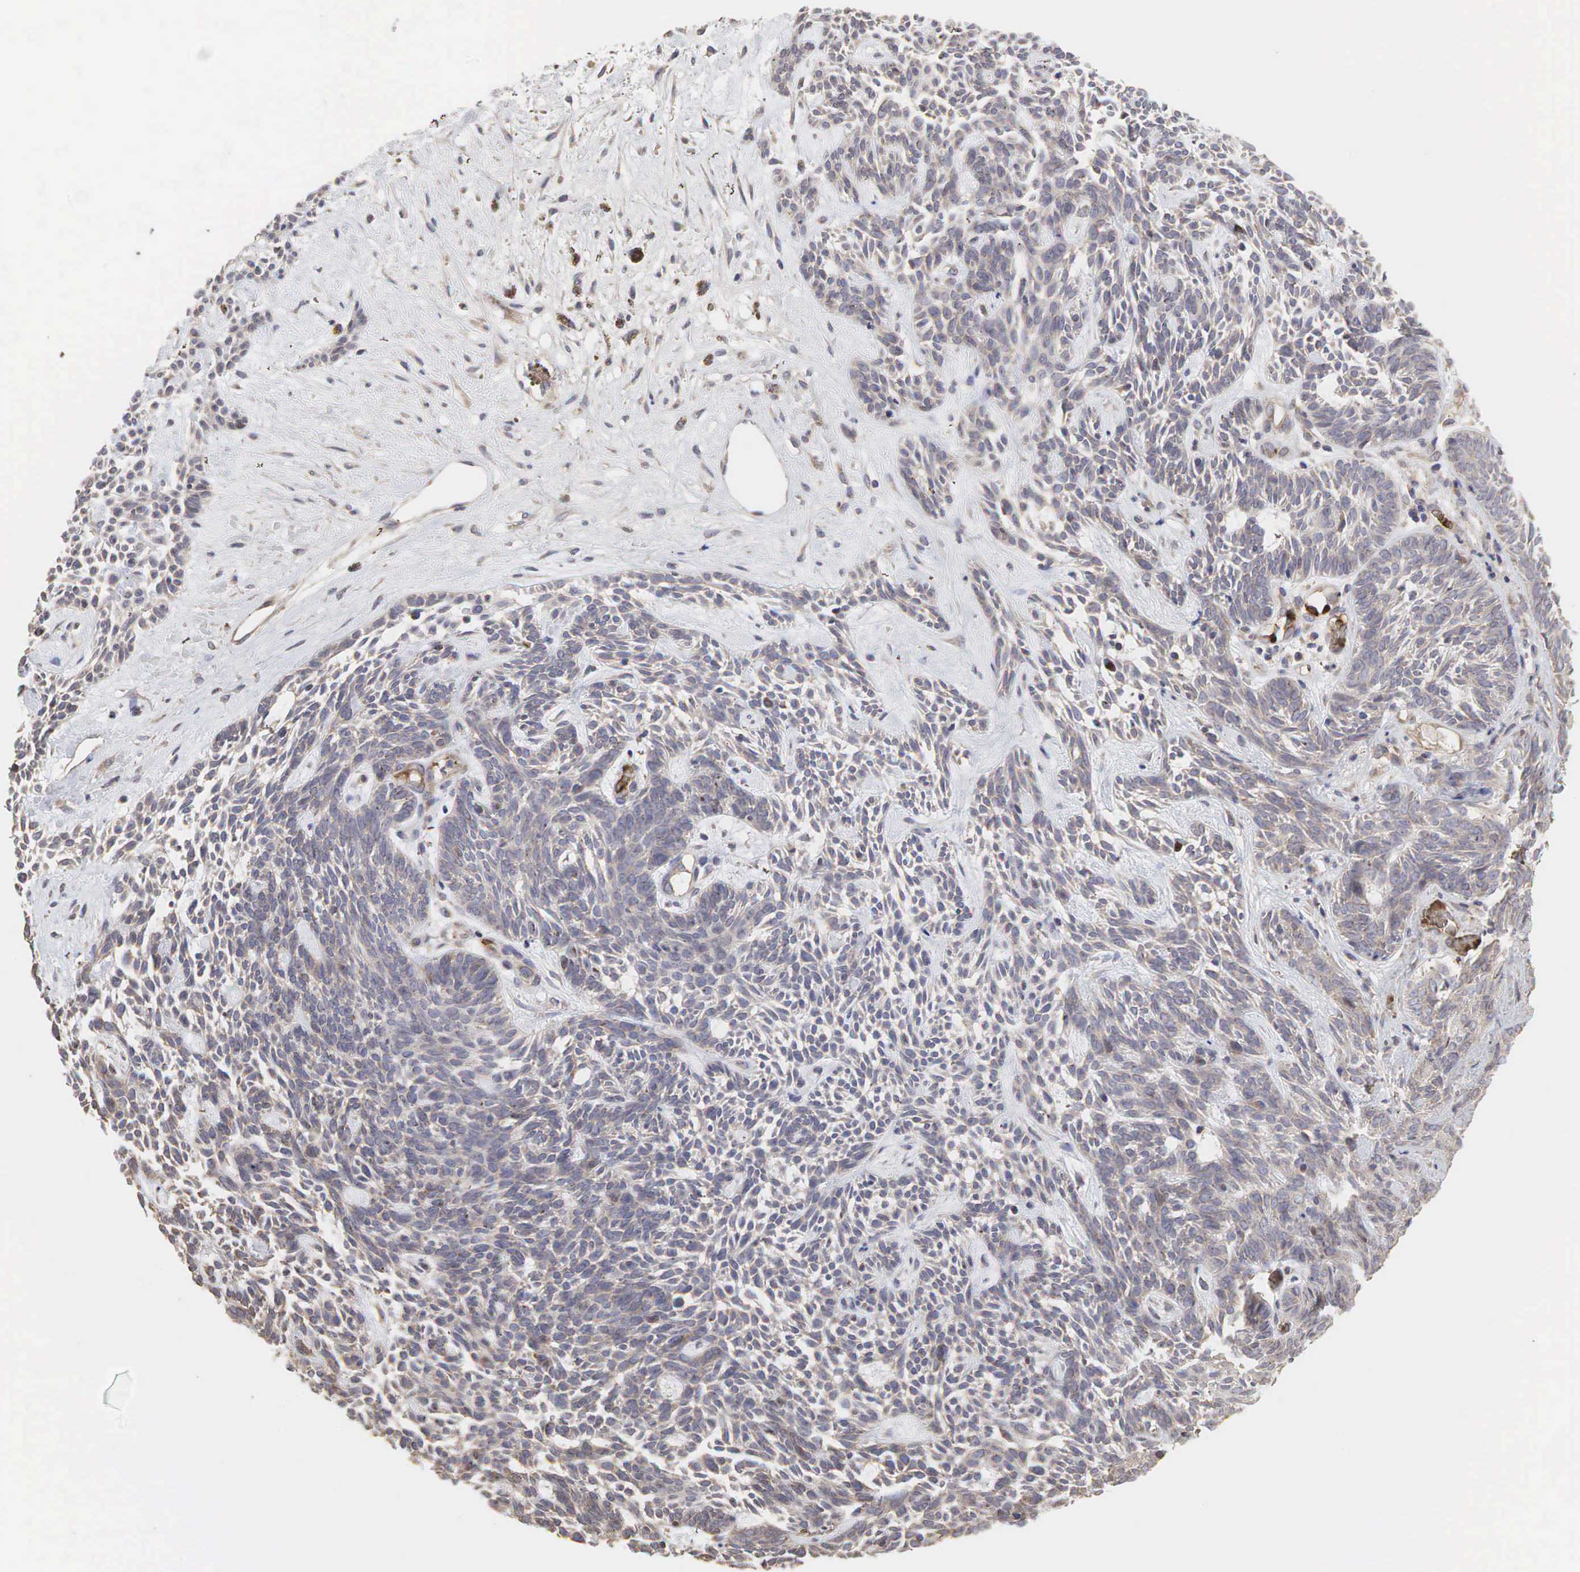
{"staining": {"intensity": "negative", "quantity": "none", "location": "none"}, "tissue": "skin cancer", "cell_type": "Tumor cells", "image_type": "cancer", "snomed": [{"axis": "morphology", "description": "Basal cell carcinoma"}, {"axis": "topography", "description": "Skin"}], "caption": "Immunohistochemistry of human skin cancer (basal cell carcinoma) demonstrates no positivity in tumor cells. Brightfield microscopy of IHC stained with DAB (brown) and hematoxylin (blue), captured at high magnification.", "gene": "PABPC5", "patient": {"sex": "male", "age": 58}}